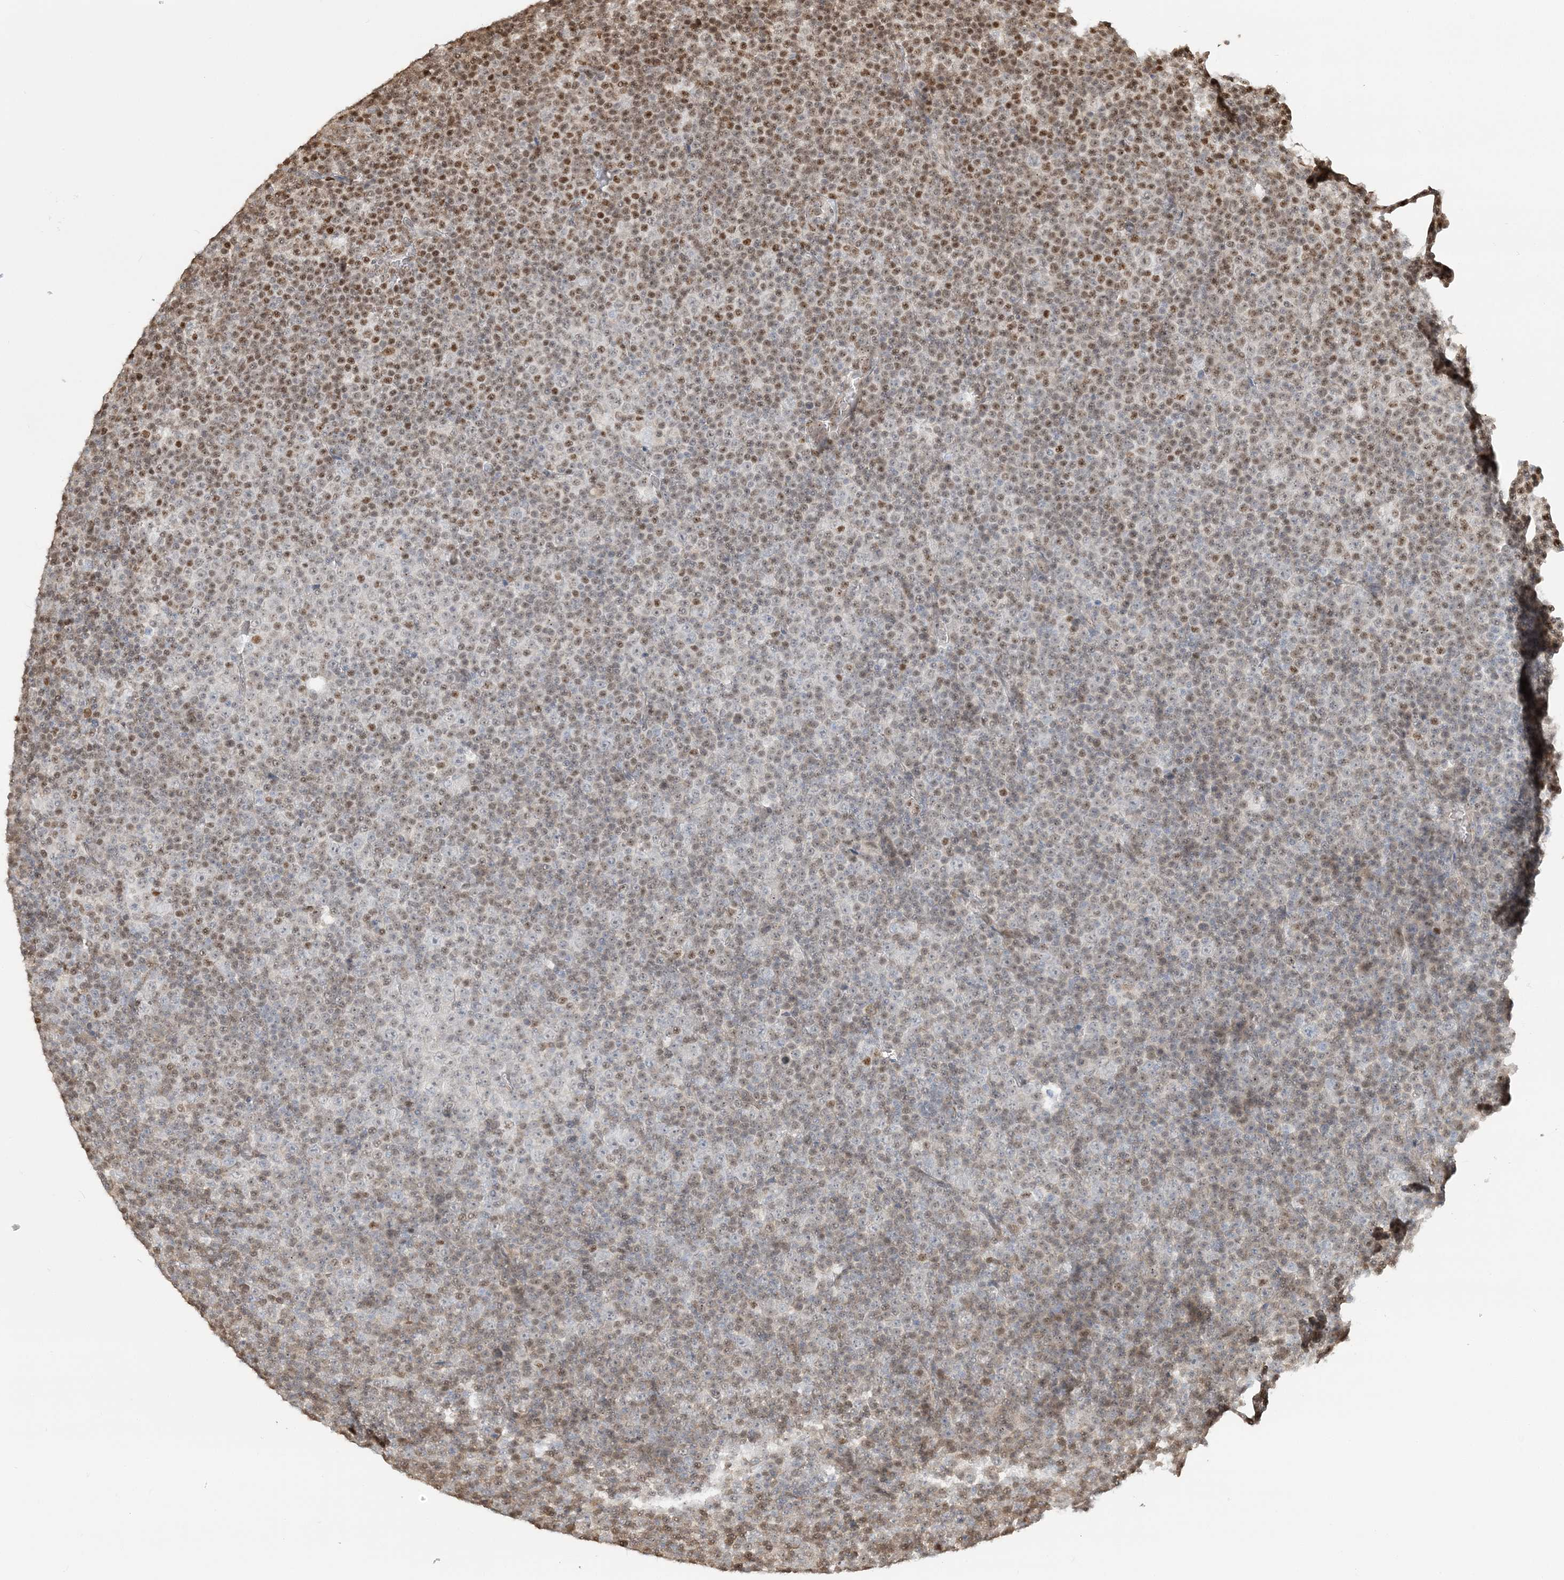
{"staining": {"intensity": "moderate", "quantity": "25%-75%", "location": "nuclear"}, "tissue": "lymphoma", "cell_type": "Tumor cells", "image_type": "cancer", "snomed": [{"axis": "morphology", "description": "Malignant lymphoma, non-Hodgkin's type, Low grade"}, {"axis": "topography", "description": "Lymph node"}], "caption": "Immunohistochemical staining of lymphoma shows medium levels of moderate nuclear expression in about 25%-75% of tumor cells.", "gene": "SUMO2", "patient": {"sex": "female", "age": 67}}